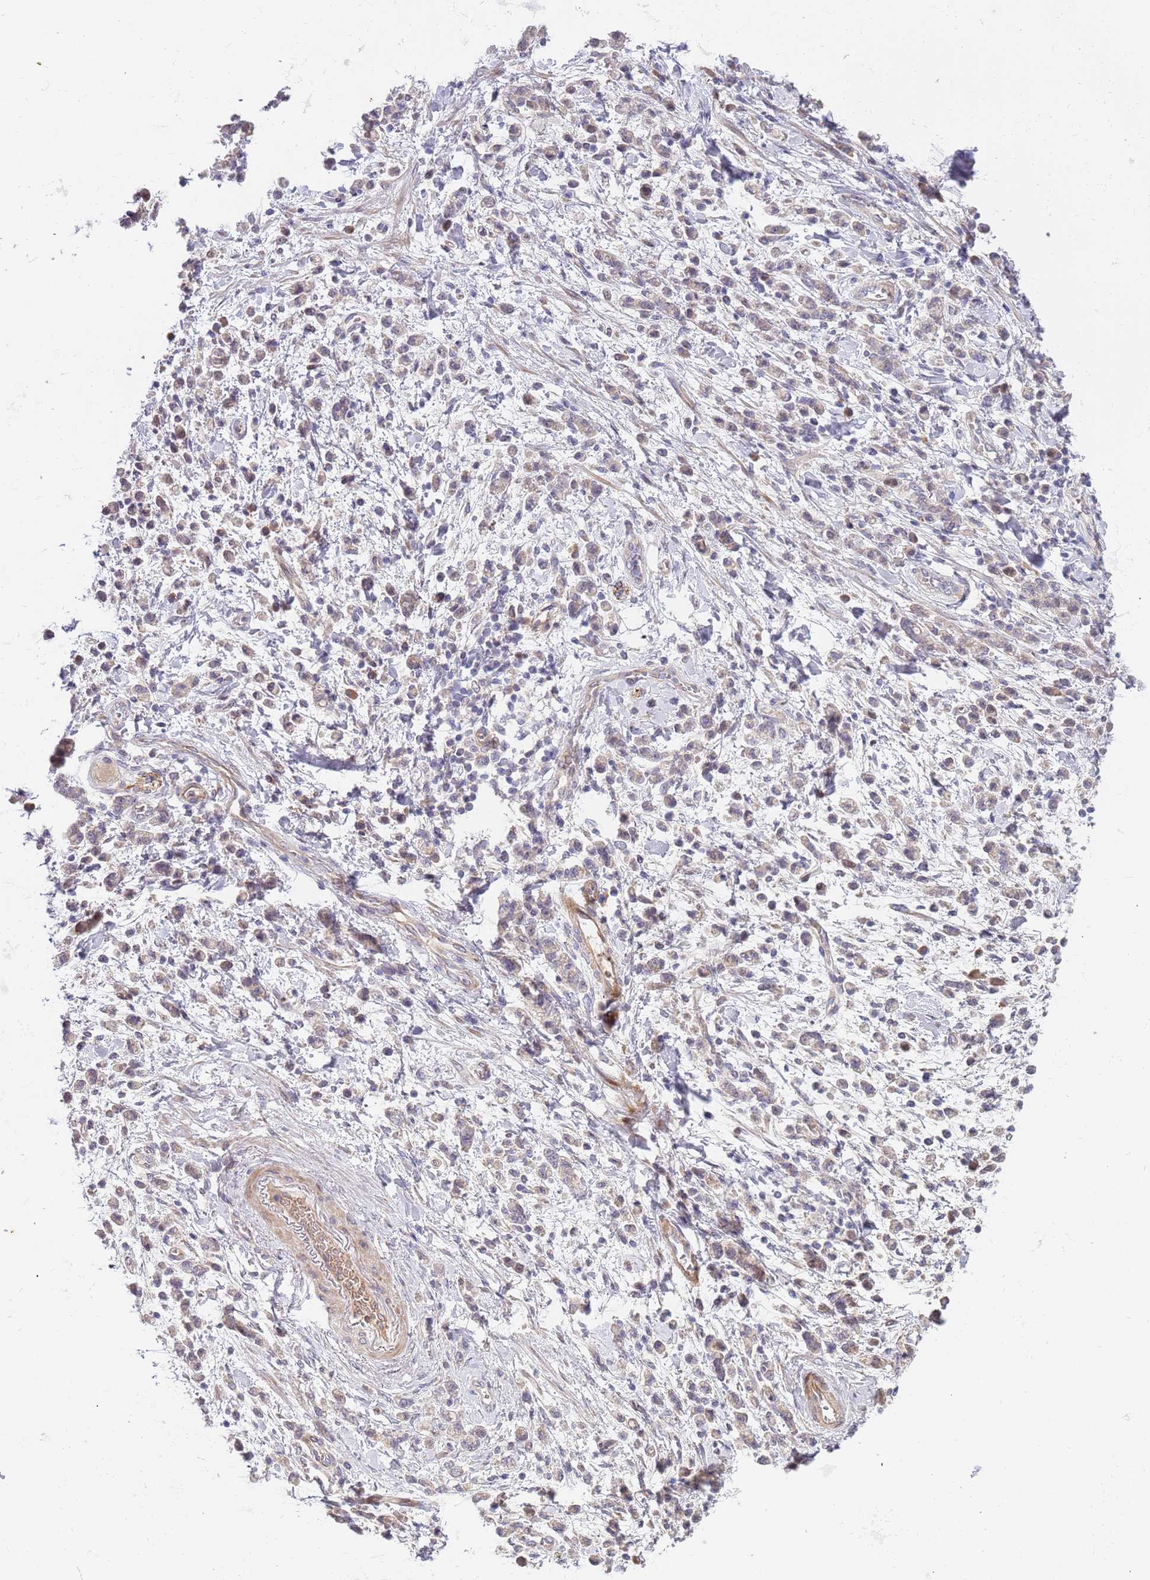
{"staining": {"intensity": "weak", "quantity": "25%-75%", "location": "cytoplasmic/membranous"}, "tissue": "stomach cancer", "cell_type": "Tumor cells", "image_type": "cancer", "snomed": [{"axis": "morphology", "description": "Adenocarcinoma, NOS"}, {"axis": "topography", "description": "Stomach"}], "caption": "An immunohistochemistry (IHC) image of neoplastic tissue is shown. Protein staining in brown highlights weak cytoplasmic/membranous positivity in stomach cancer within tumor cells.", "gene": "TRAPPC6B", "patient": {"sex": "male", "age": 76}}